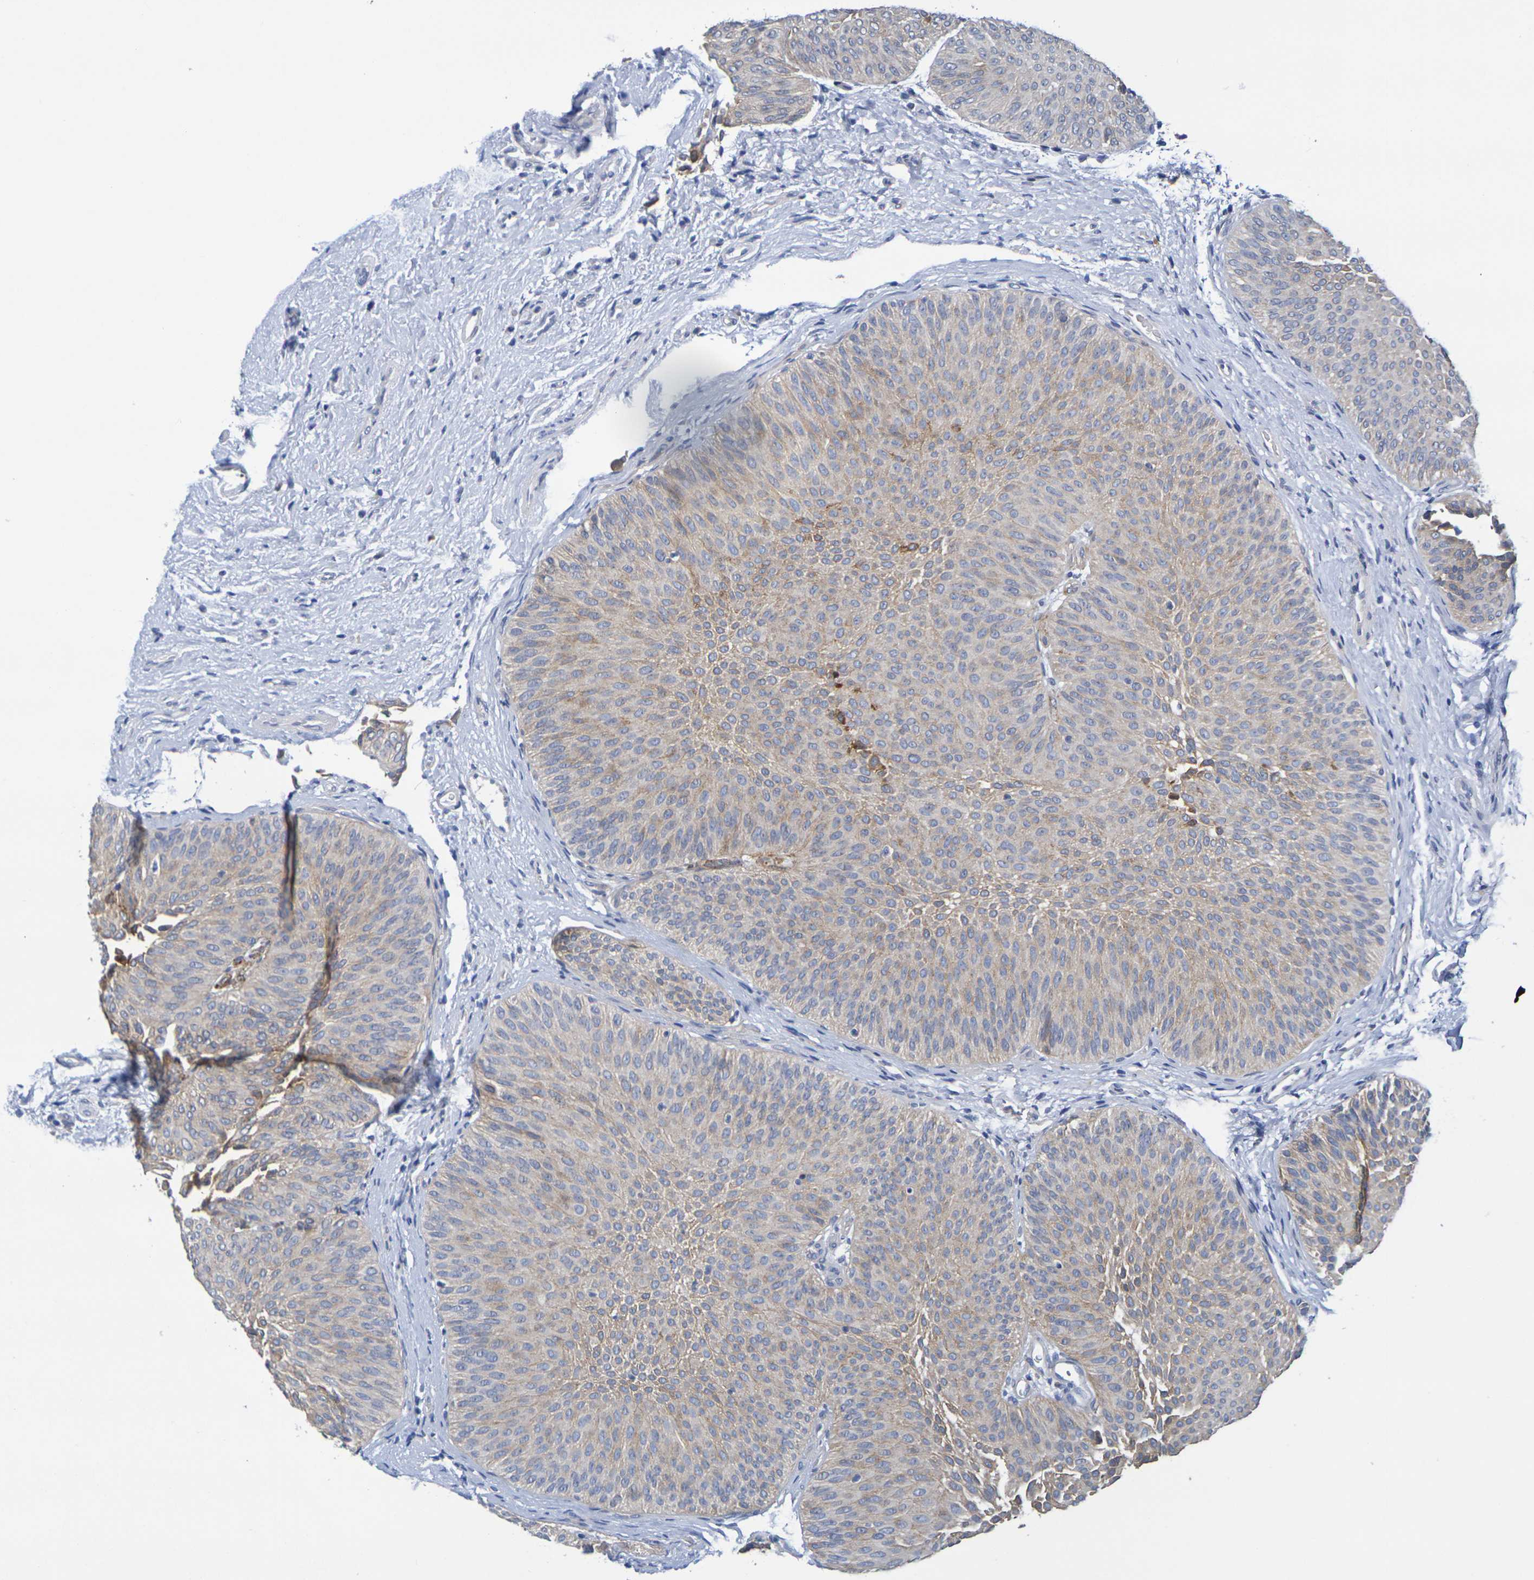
{"staining": {"intensity": "weak", "quantity": "25%-75%", "location": "cytoplasmic/membranous"}, "tissue": "urothelial cancer", "cell_type": "Tumor cells", "image_type": "cancer", "snomed": [{"axis": "morphology", "description": "Urothelial carcinoma, Low grade"}, {"axis": "topography", "description": "Urinary bladder"}], "caption": "About 25%-75% of tumor cells in human urothelial cancer show weak cytoplasmic/membranous protein staining as visualized by brown immunohistochemical staining.", "gene": "SDC4", "patient": {"sex": "female", "age": 60}}